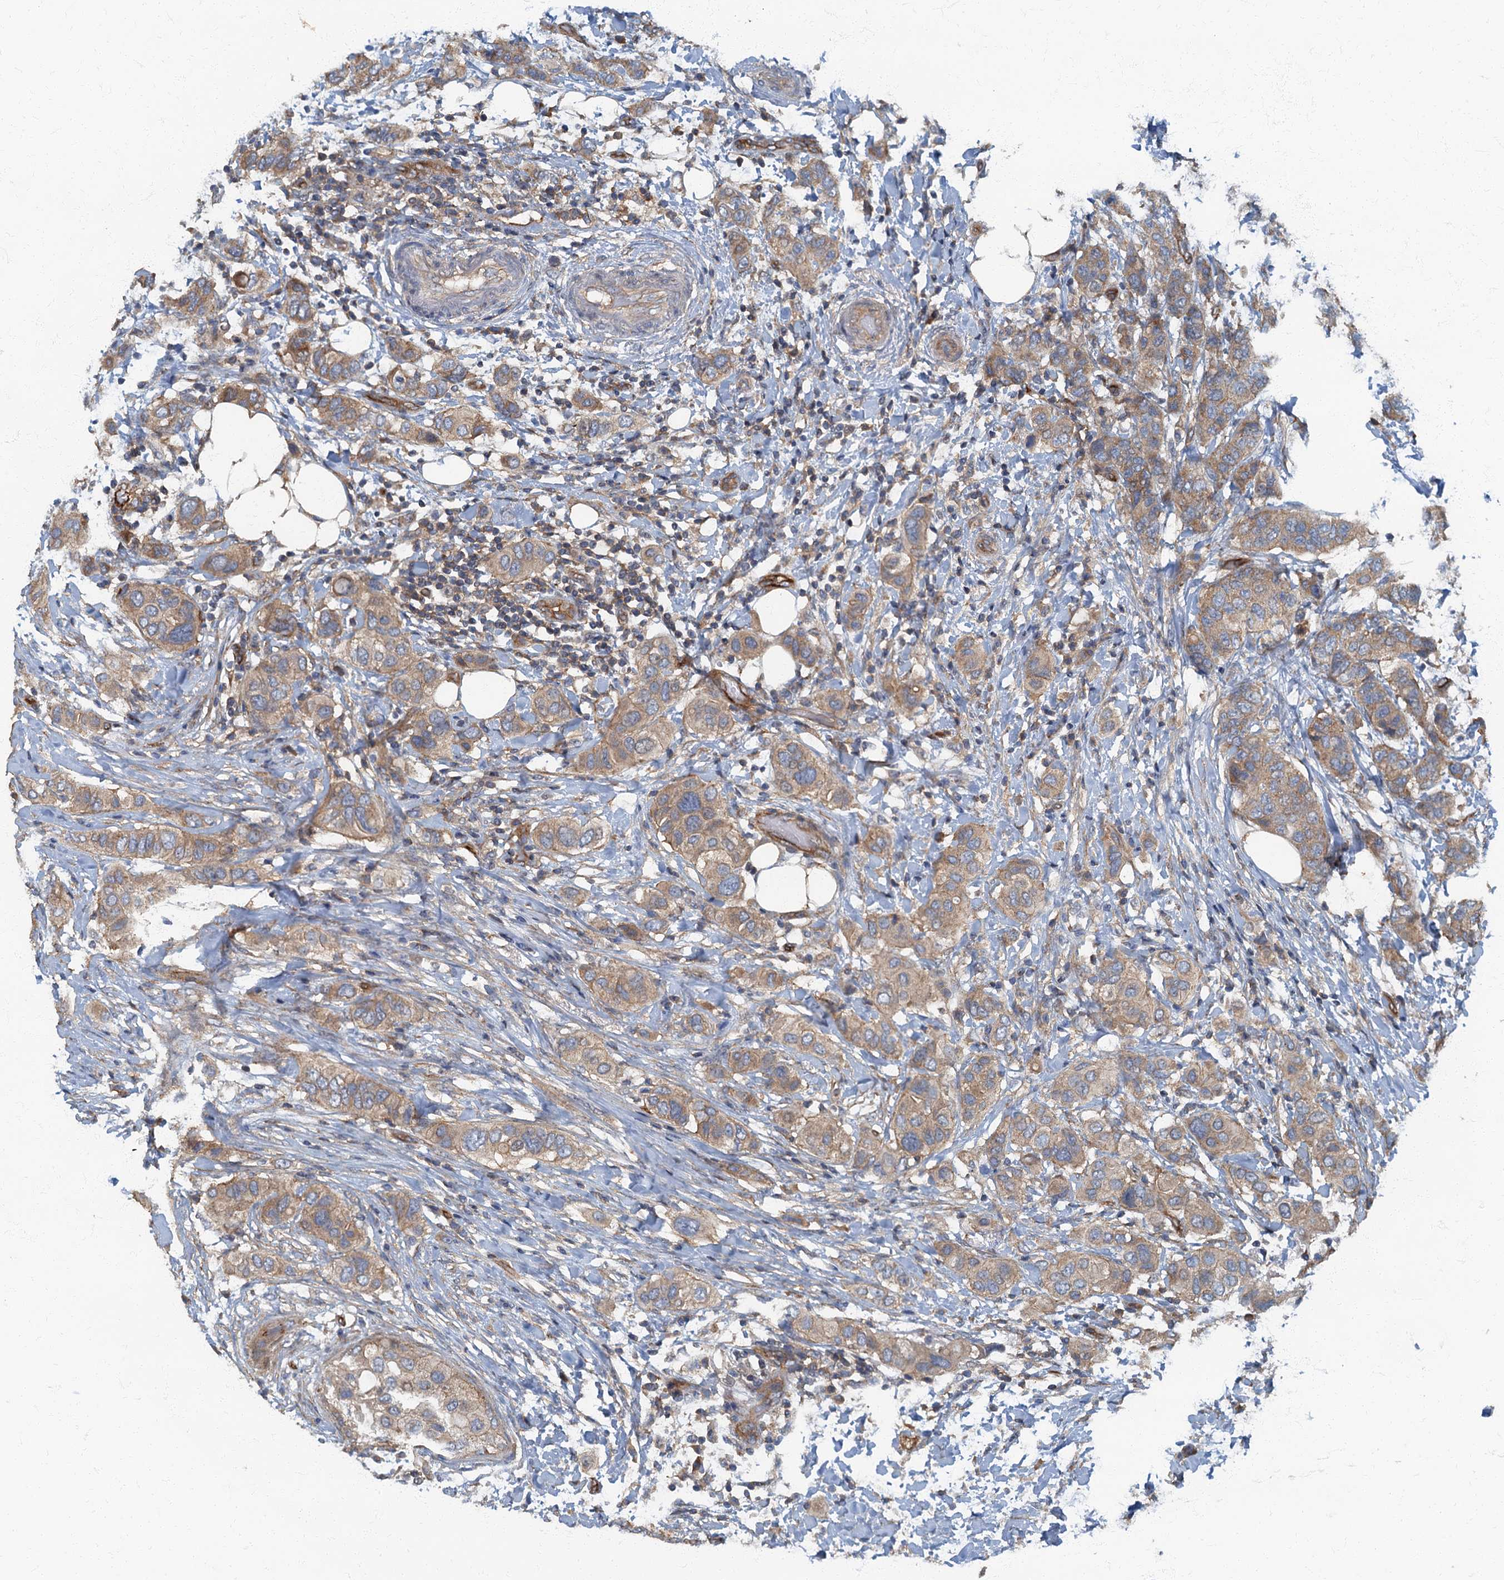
{"staining": {"intensity": "weak", "quantity": "25%-75%", "location": "cytoplasmic/membranous"}, "tissue": "breast cancer", "cell_type": "Tumor cells", "image_type": "cancer", "snomed": [{"axis": "morphology", "description": "Lobular carcinoma"}, {"axis": "topography", "description": "Breast"}], "caption": "Protein expression analysis of human breast cancer (lobular carcinoma) reveals weak cytoplasmic/membranous positivity in about 25%-75% of tumor cells.", "gene": "ARL11", "patient": {"sex": "female", "age": 51}}